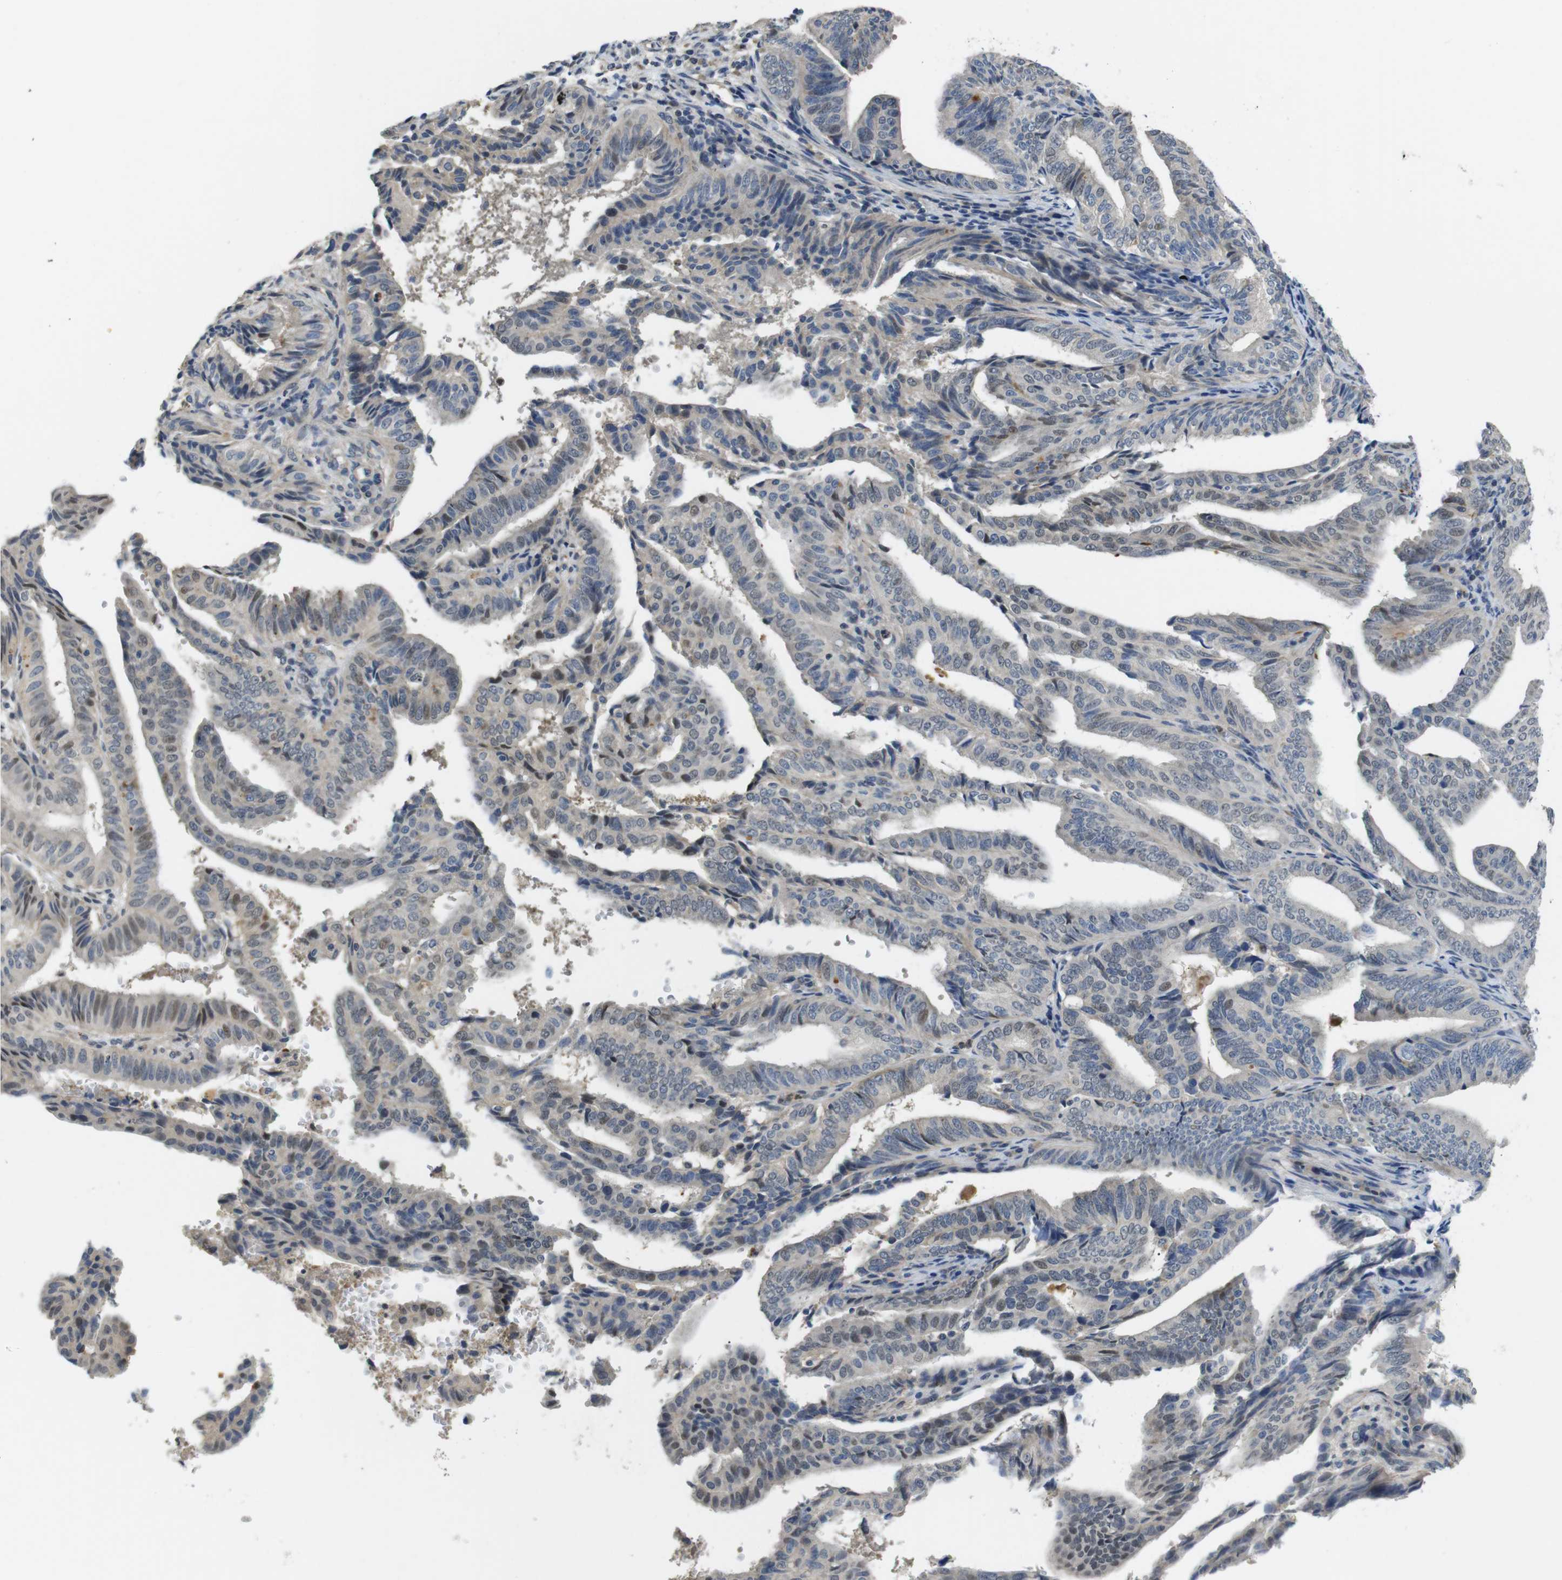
{"staining": {"intensity": "weak", "quantity": "<25%", "location": "nuclear"}, "tissue": "endometrial cancer", "cell_type": "Tumor cells", "image_type": "cancer", "snomed": [{"axis": "morphology", "description": "Adenocarcinoma, NOS"}, {"axis": "topography", "description": "Endometrium"}], "caption": "IHC of human endometrial cancer (adenocarcinoma) demonstrates no positivity in tumor cells.", "gene": "FNTA", "patient": {"sex": "female", "age": 58}}